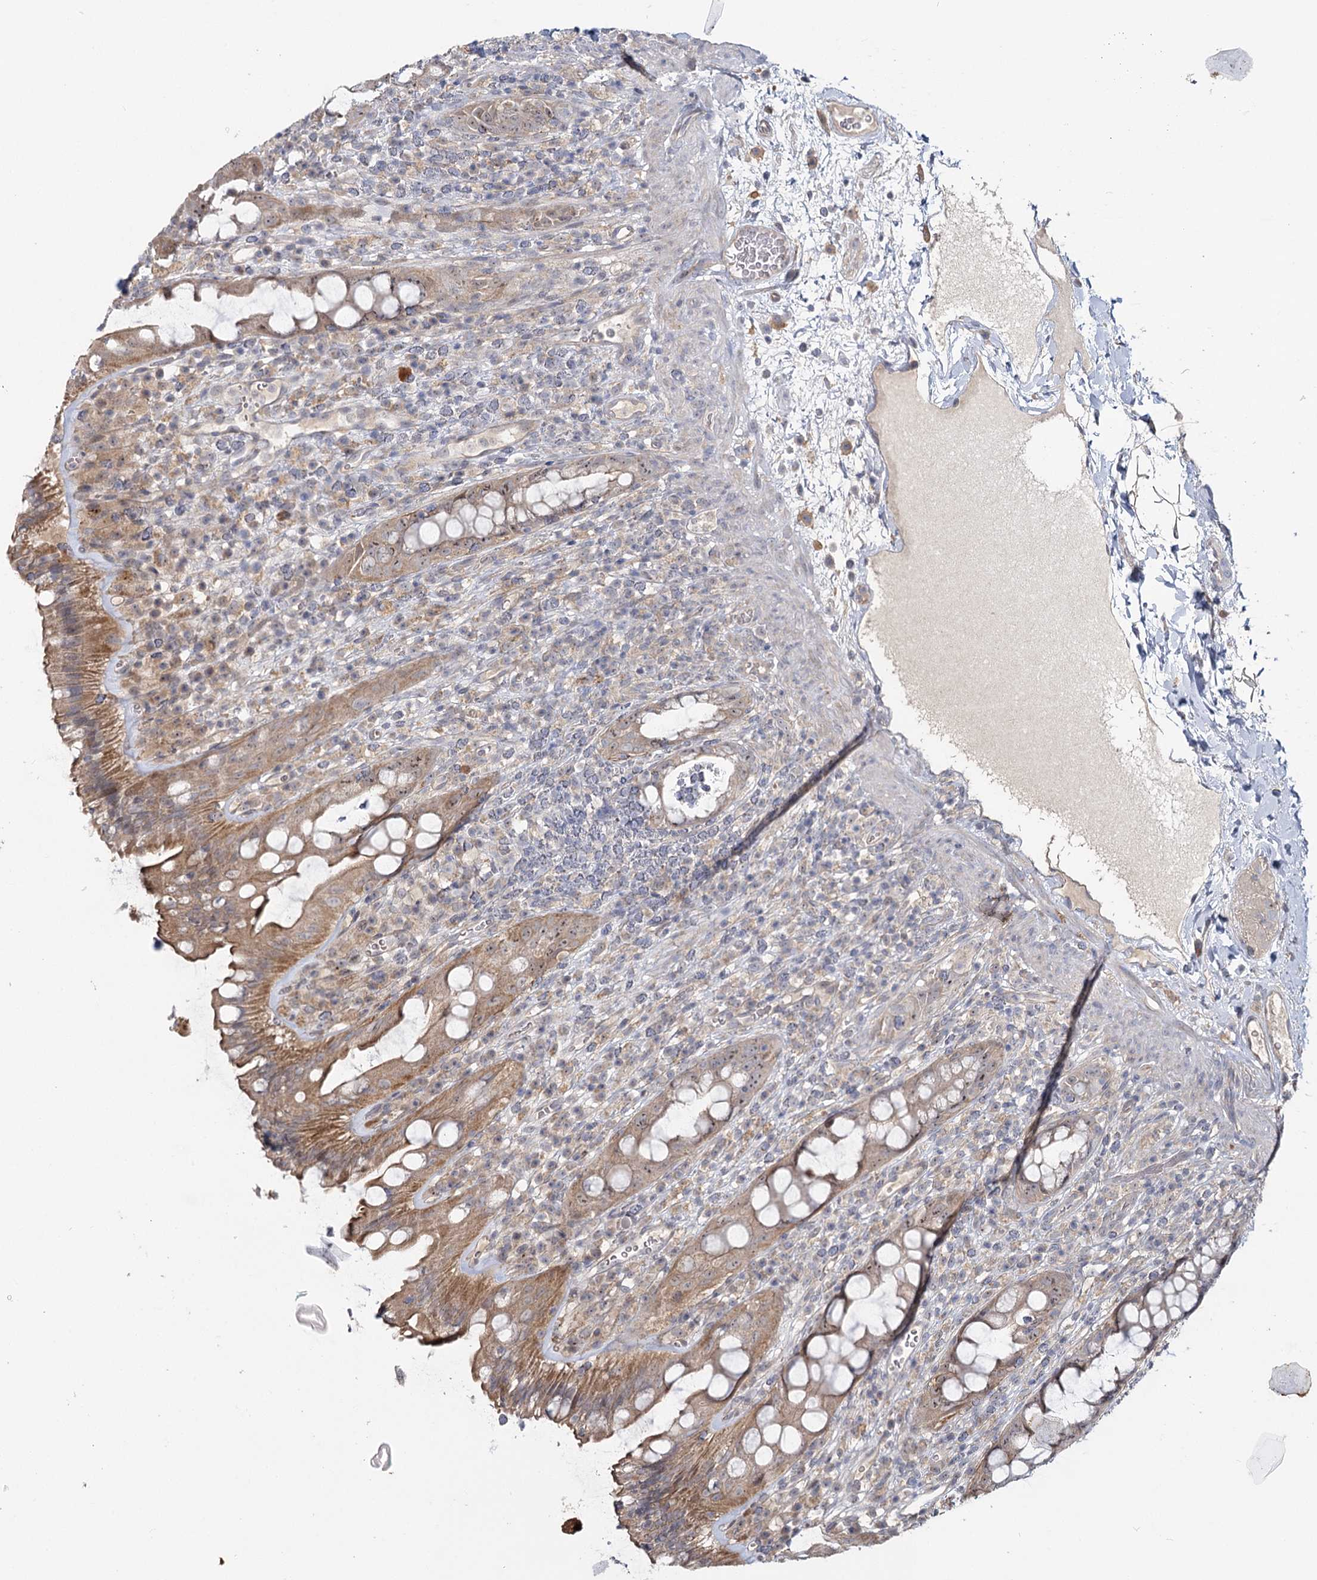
{"staining": {"intensity": "moderate", "quantity": "25%-75%", "location": "cytoplasmic/membranous"}, "tissue": "rectum", "cell_type": "Glandular cells", "image_type": "normal", "snomed": [{"axis": "morphology", "description": "Normal tissue, NOS"}, {"axis": "topography", "description": "Rectum"}], "caption": "A histopathology image of human rectum stained for a protein displays moderate cytoplasmic/membranous brown staining in glandular cells.", "gene": "ANGPTL5", "patient": {"sex": "female", "age": 57}}